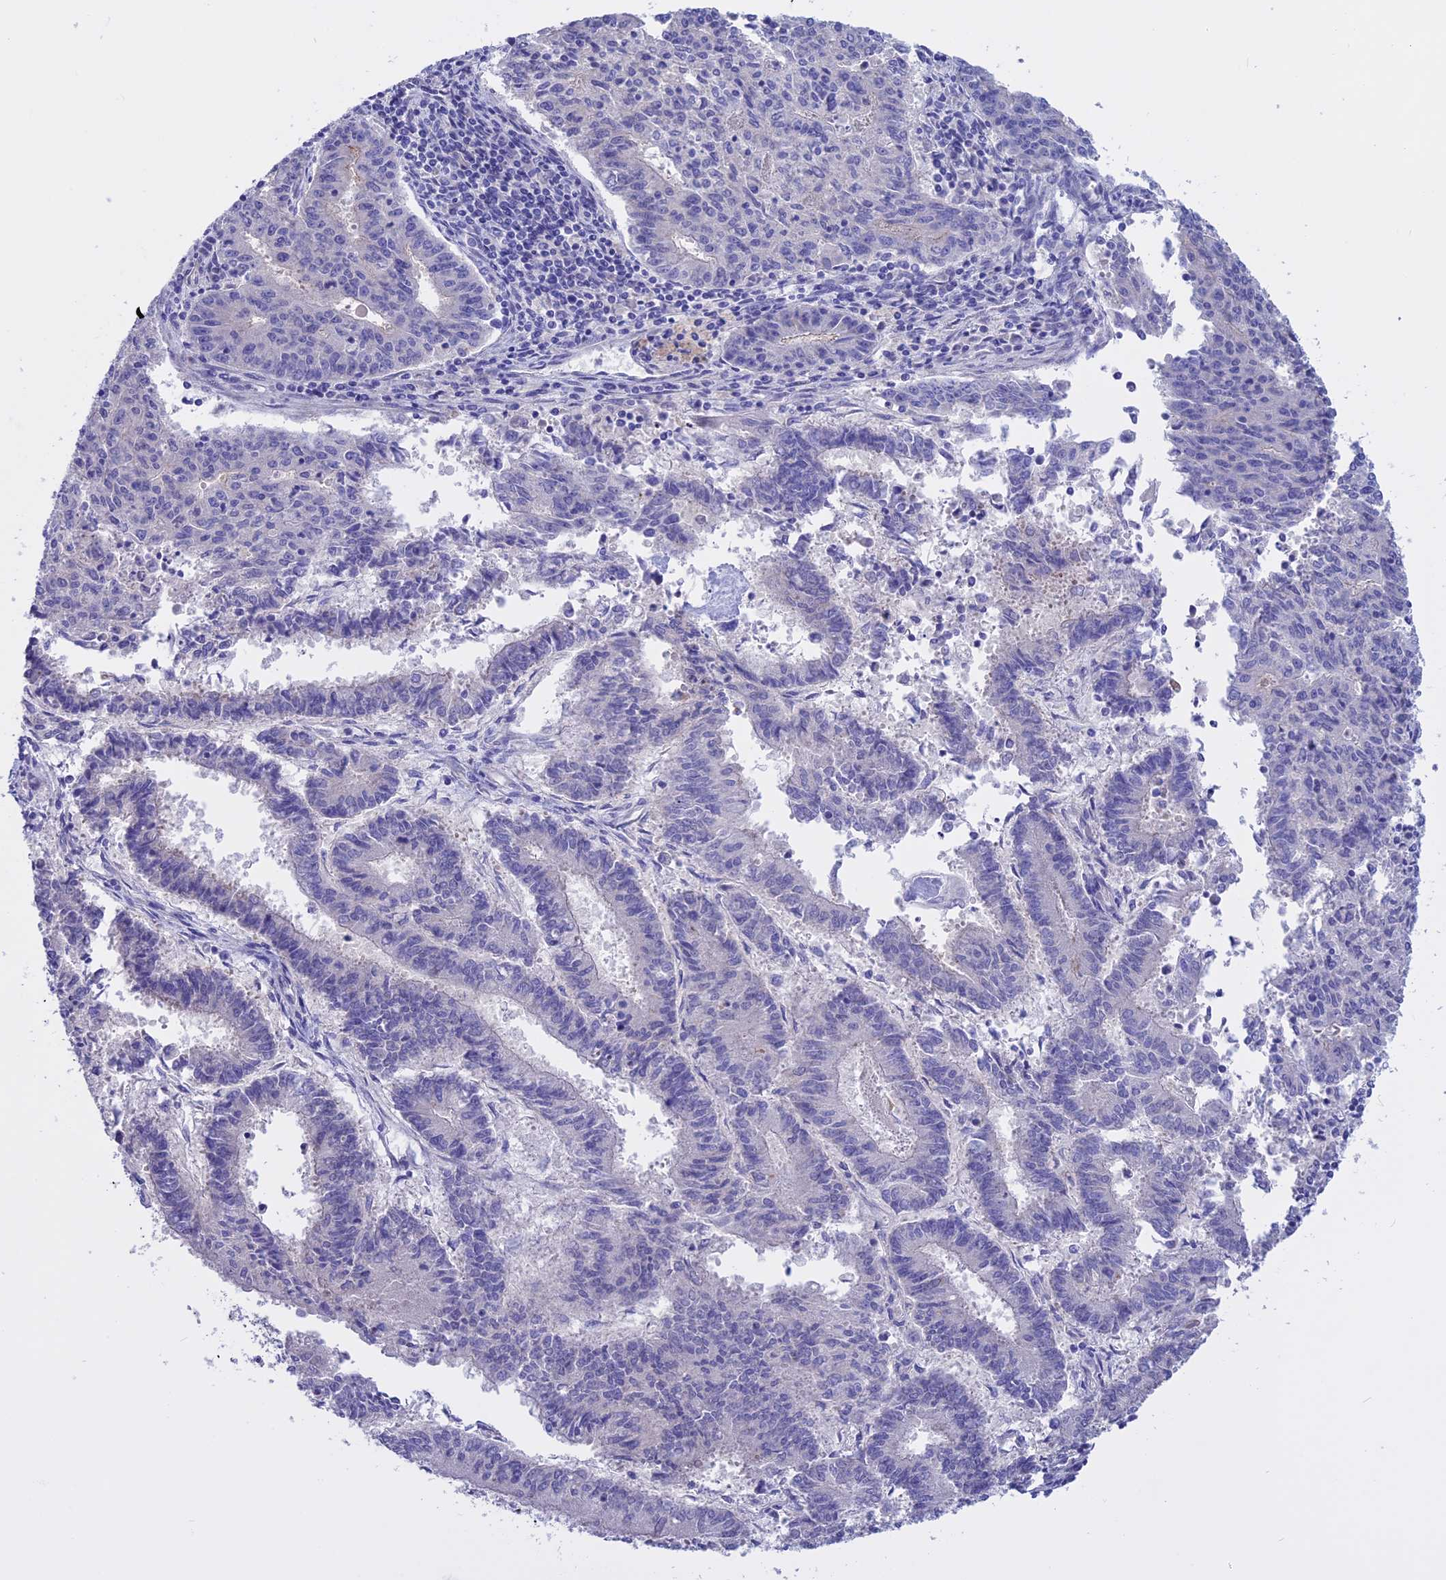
{"staining": {"intensity": "negative", "quantity": "none", "location": "none"}, "tissue": "endometrial cancer", "cell_type": "Tumor cells", "image_type": "cancer", "snomed": [{"axis": "morphology", "description": "Adenocarcinoma, NOS"}, {"axis": "topography", "description": "Endometrium"}], "caption": "This is an IHC histopathology image of human endometrial adenocarcinoma. There is no staining in tumor cells.", "gene": "TMEM138", "patient": {"sex": "female", "age": 59}}